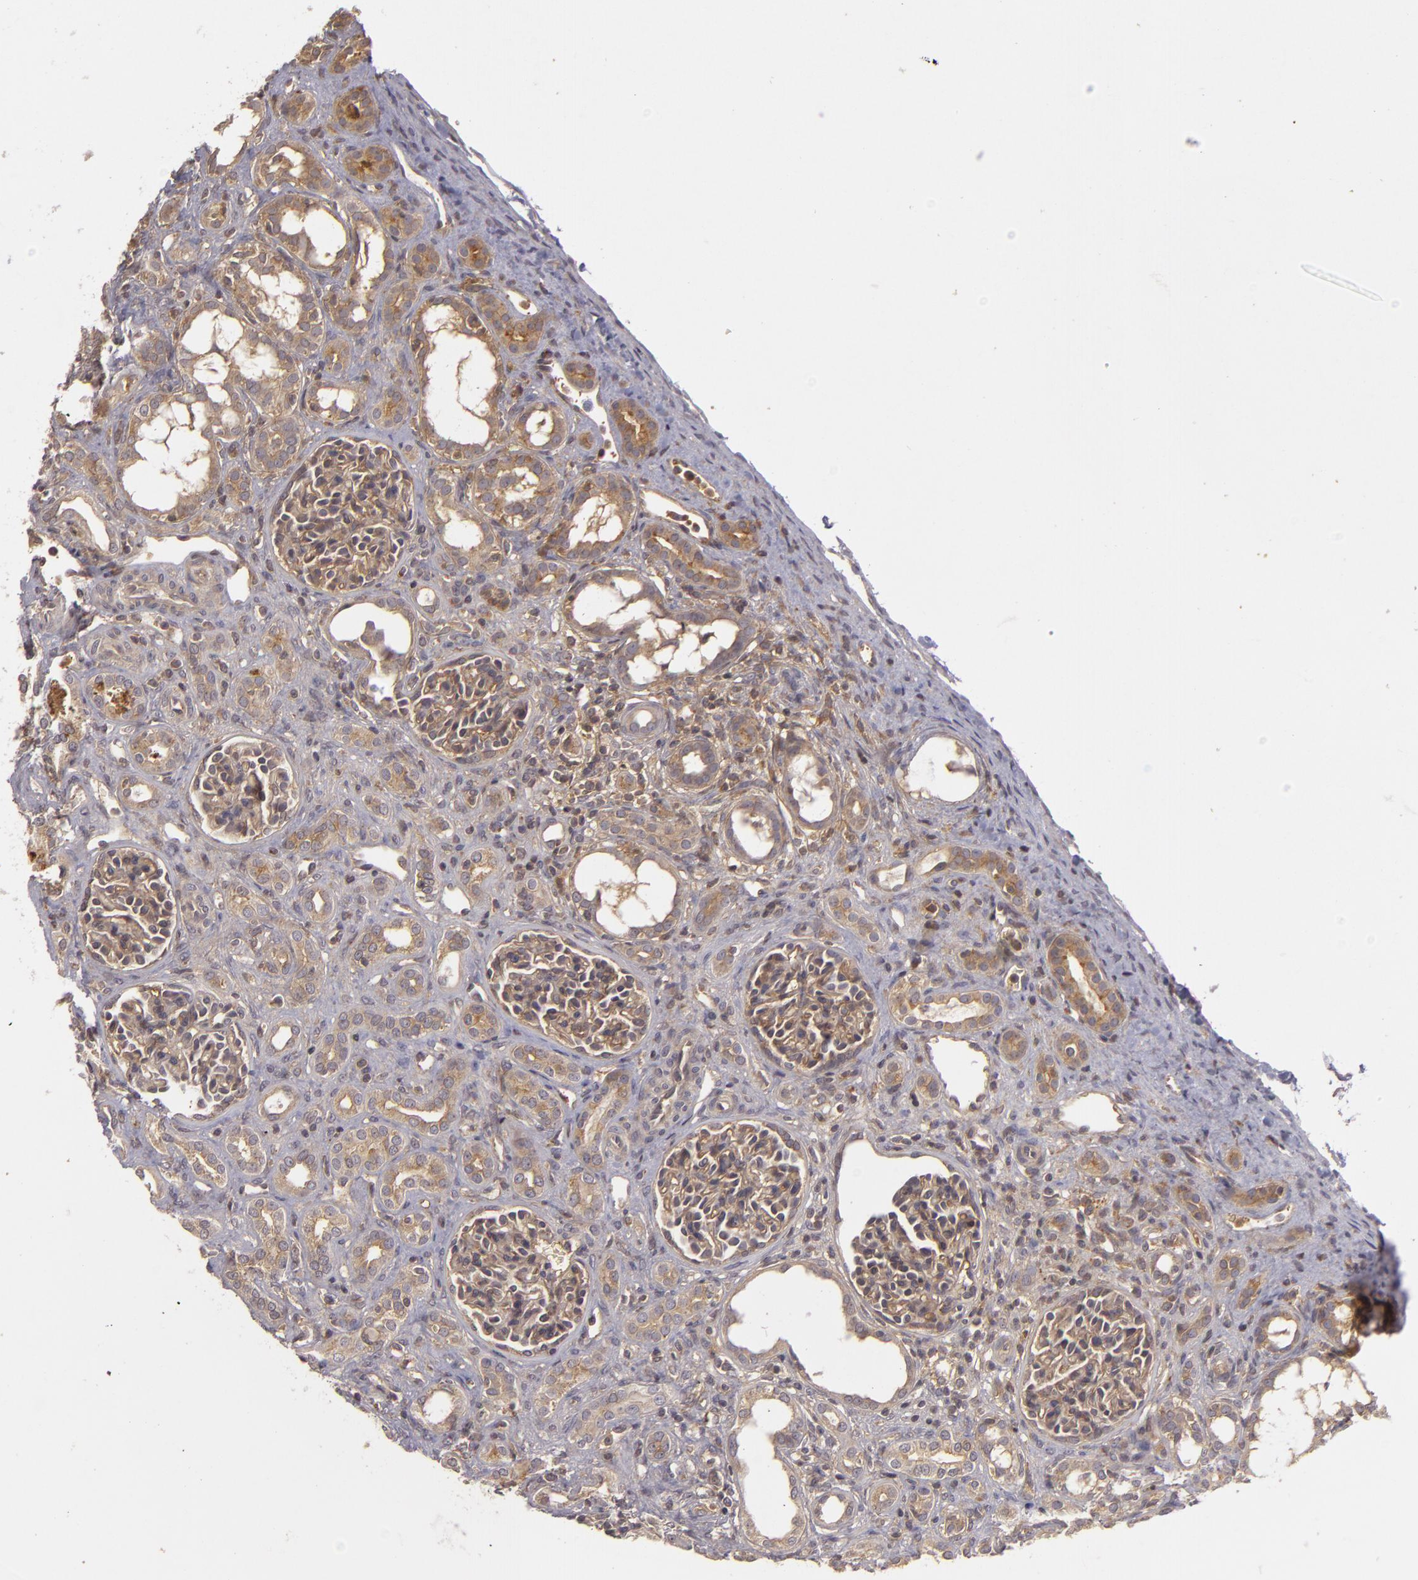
{"staining": {"intensity": "weak", "quantity": "25%-75%", "location": "cytoplasmic/membranous"}, "tissue": "kidney", "cell_type": "Cells in glomeruli", "image_type": "normal", "snomed": [{"axis": "morphology", "description": "Normal tissue, NOS"}, {"axis": "topography", "description": "Kidney"}], "caption": "IHC photomicrograph of unremarkable kidney stained for a protein (brown), which exhibits low levels of weak cytoplasmic/membranous staining in about 25%-75% of cells in glomeruli.", "gene": "HRAS", "patient": {"sex": "male", "age": 7}}